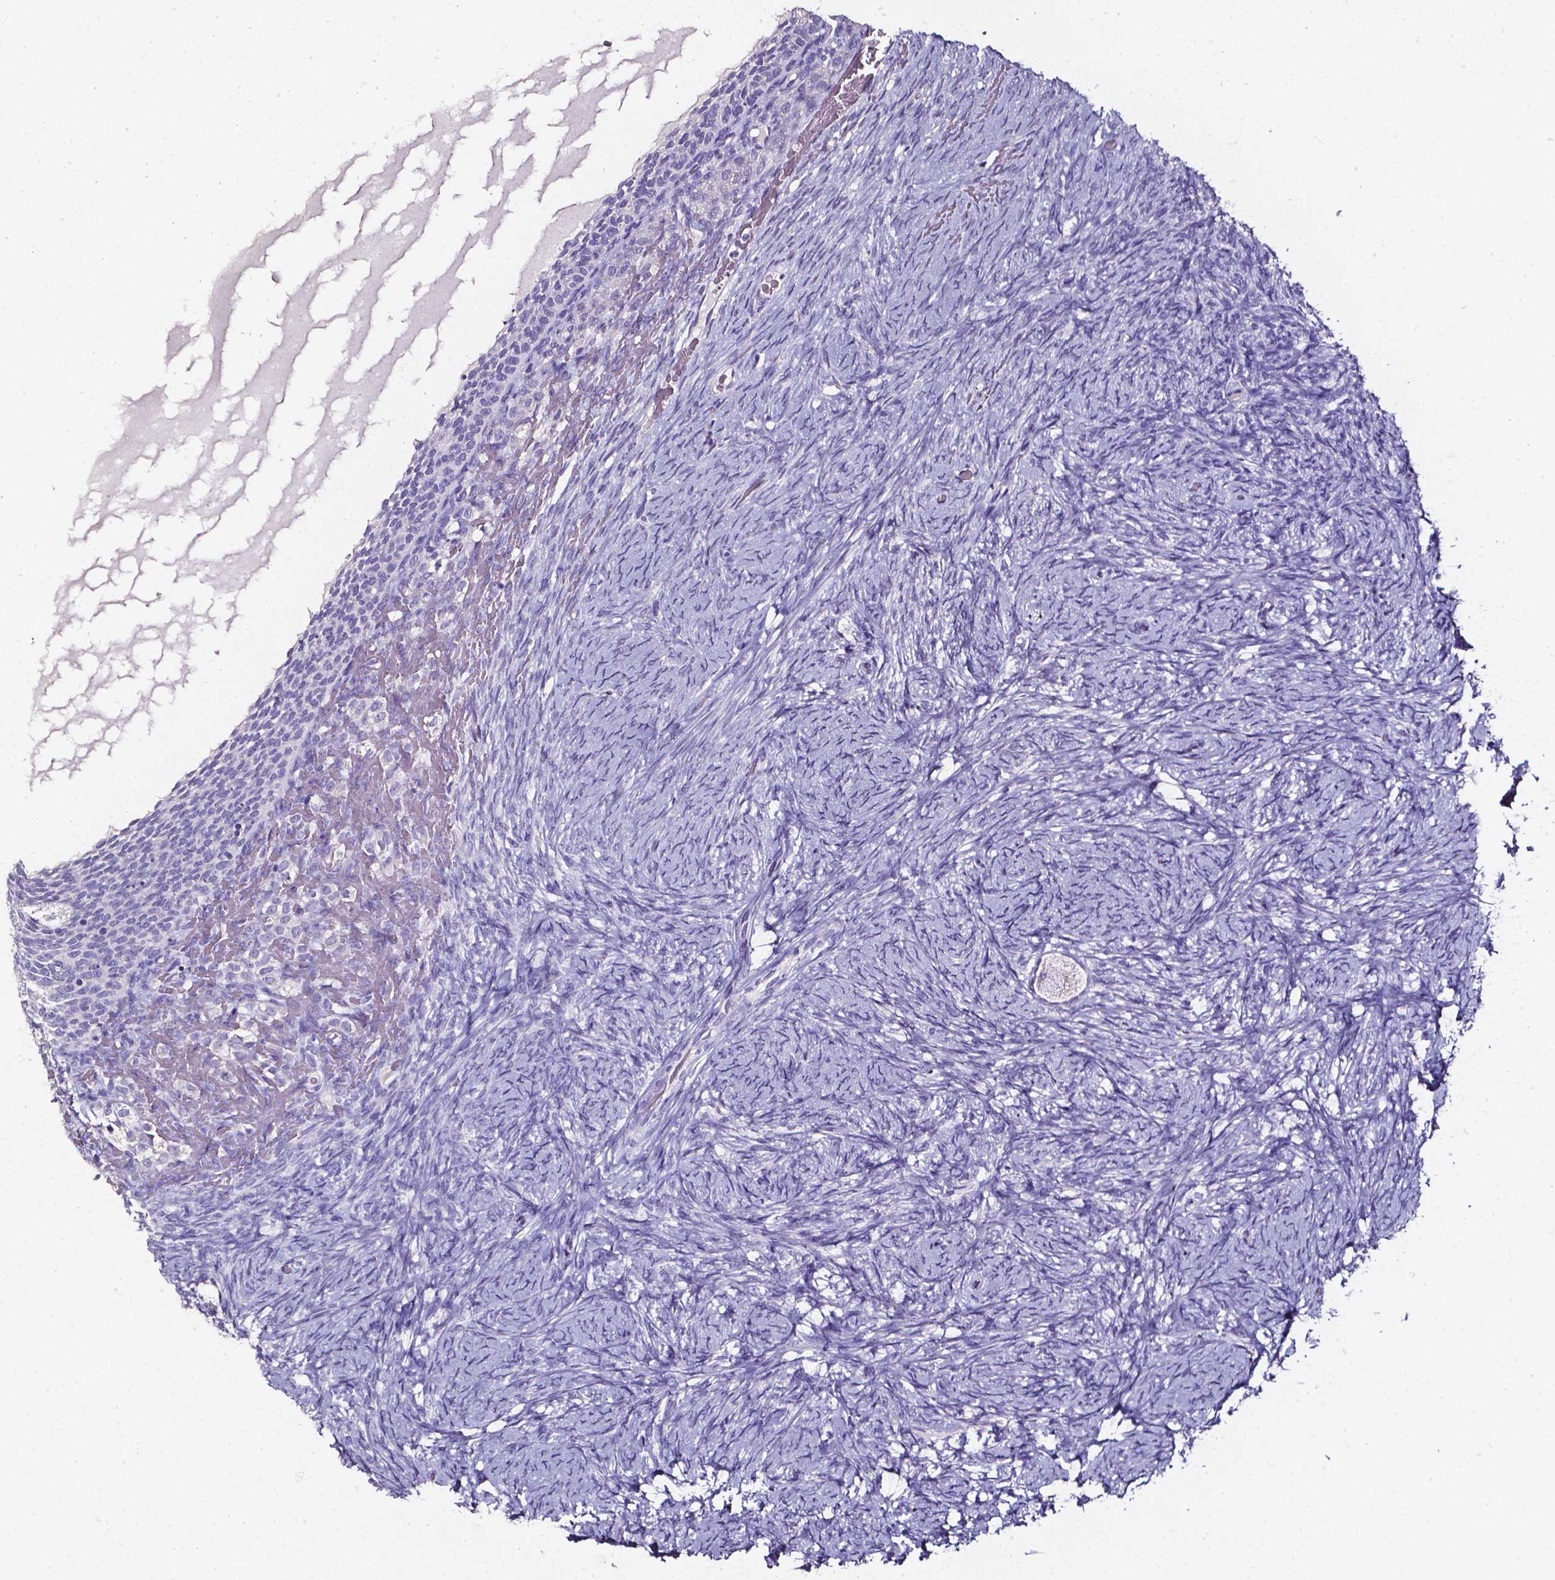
{"staining": {"intensity": "negative", "quantity": "none", "location": "none"}, "tissue": "ovary", "cell_type": "Follicle cells", "image_type": "normal", "snomed": [{"axis": "morphology", "description": "Normal tissue, NOS"}, {"axis": "topography", "description": "Ovary"}], "caption": "An image of human ovary is negative for staining in follicle cells. (Immunohistochemistry, brightfield microscopy, high magnification).", "gene": "DEFA5", "patient": {"sex": "female", "age": 34}}